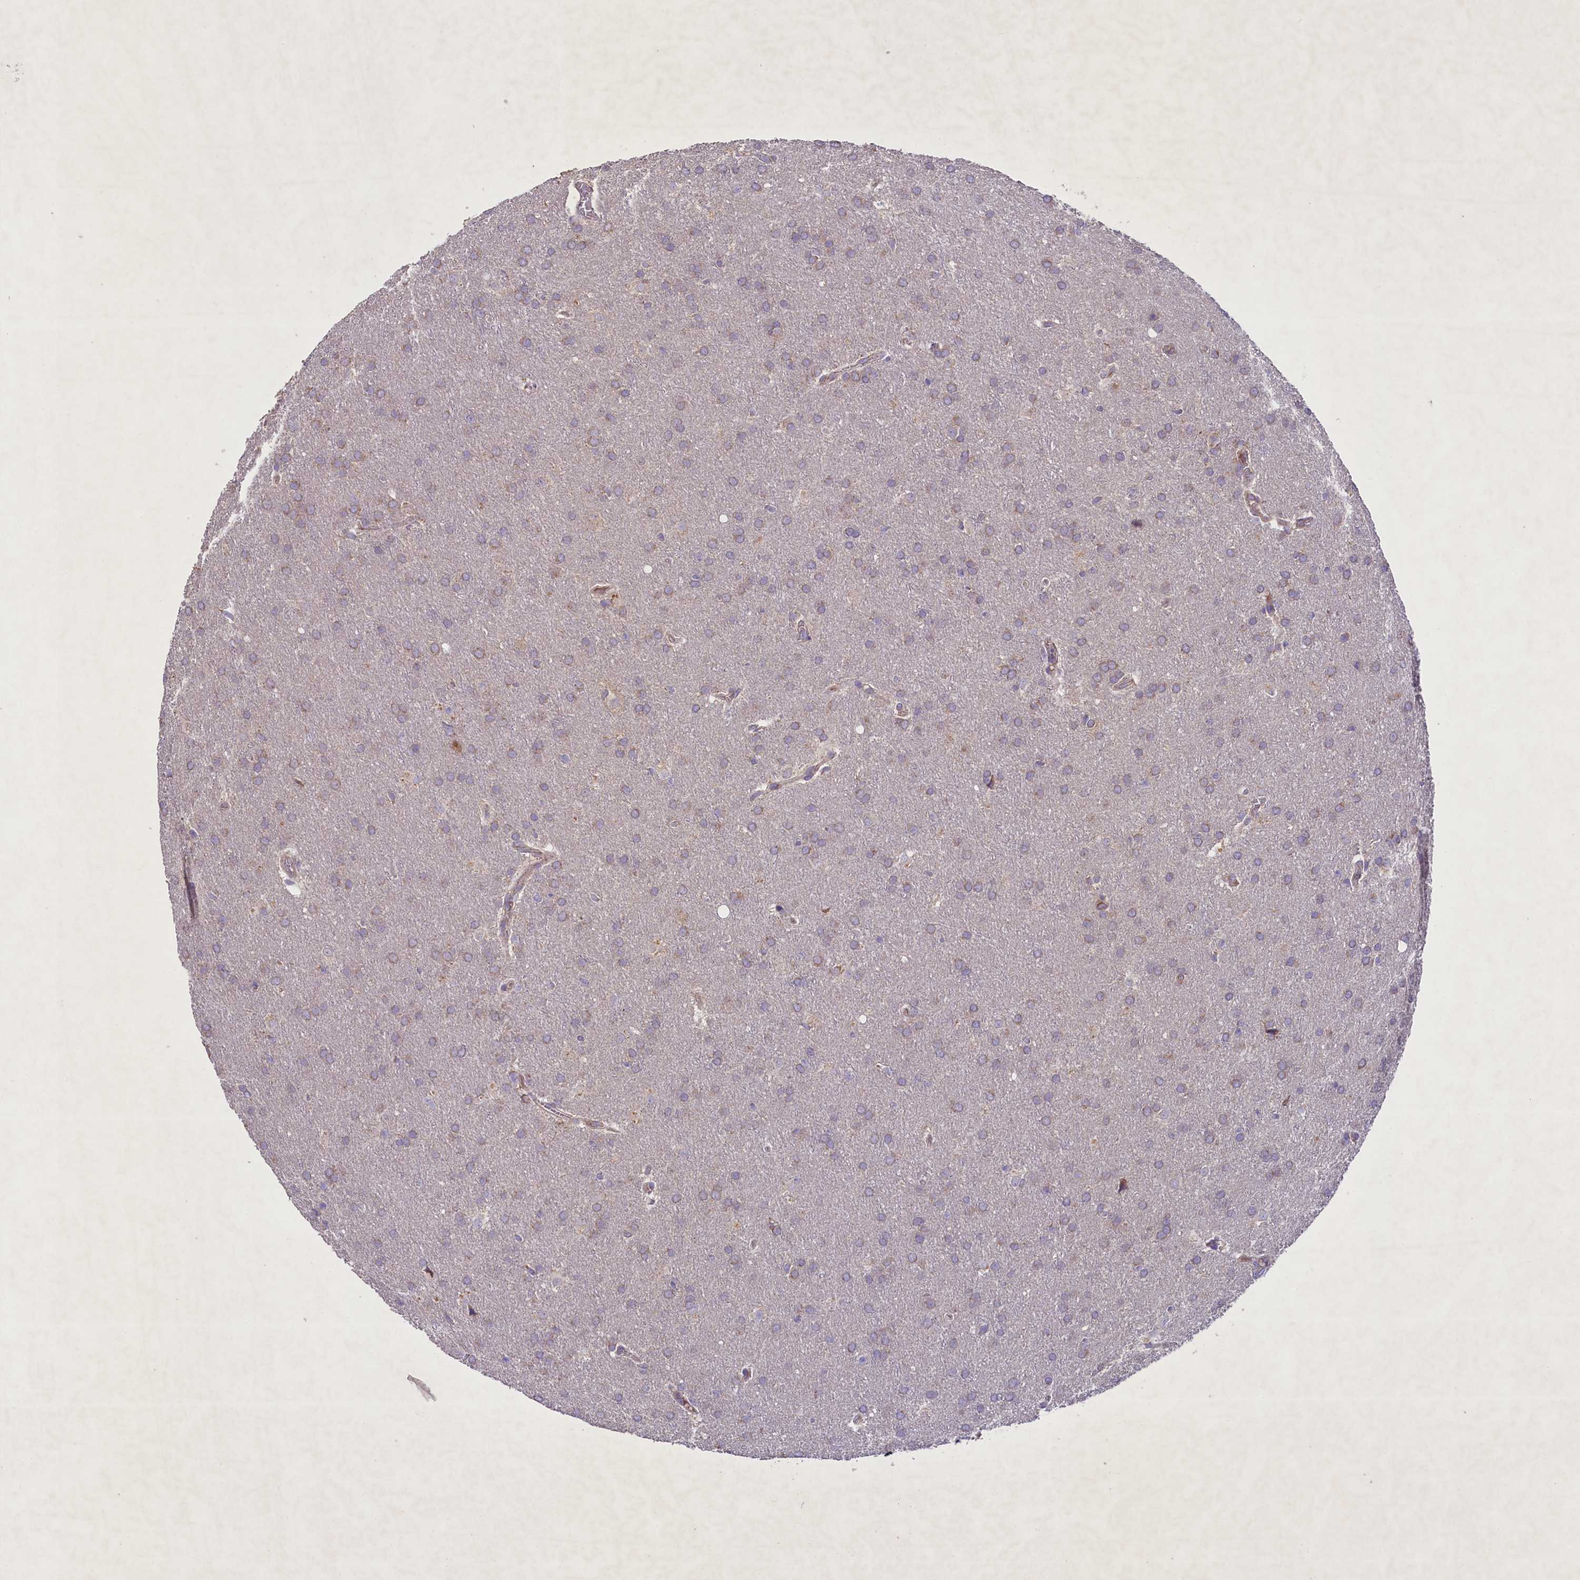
{"staining": {"intensity": "weak", "quantity": "<25%", "location": "cytoplasmic/membranous"}, "tissue": "glioma", "cell_type": "Tumor cells", "image_type": "cancer", "snomed": [{"axis": "morphology", "description": "Glioma, malignant, Low grade"}, {"axis": "topography", "description": "Brain"}], "caption": "DAB (3,3'-diaminobenzidine) immunohistochemical staining of malignant glioma (low-grade) demonstrates no significant staining in tumor cells. (DAB (3,3'-diaminobenzidine) IHC with hematoxylin counter stain).", "gene": "PMPCB", "patient": {"sex": "female", "age": 32}}